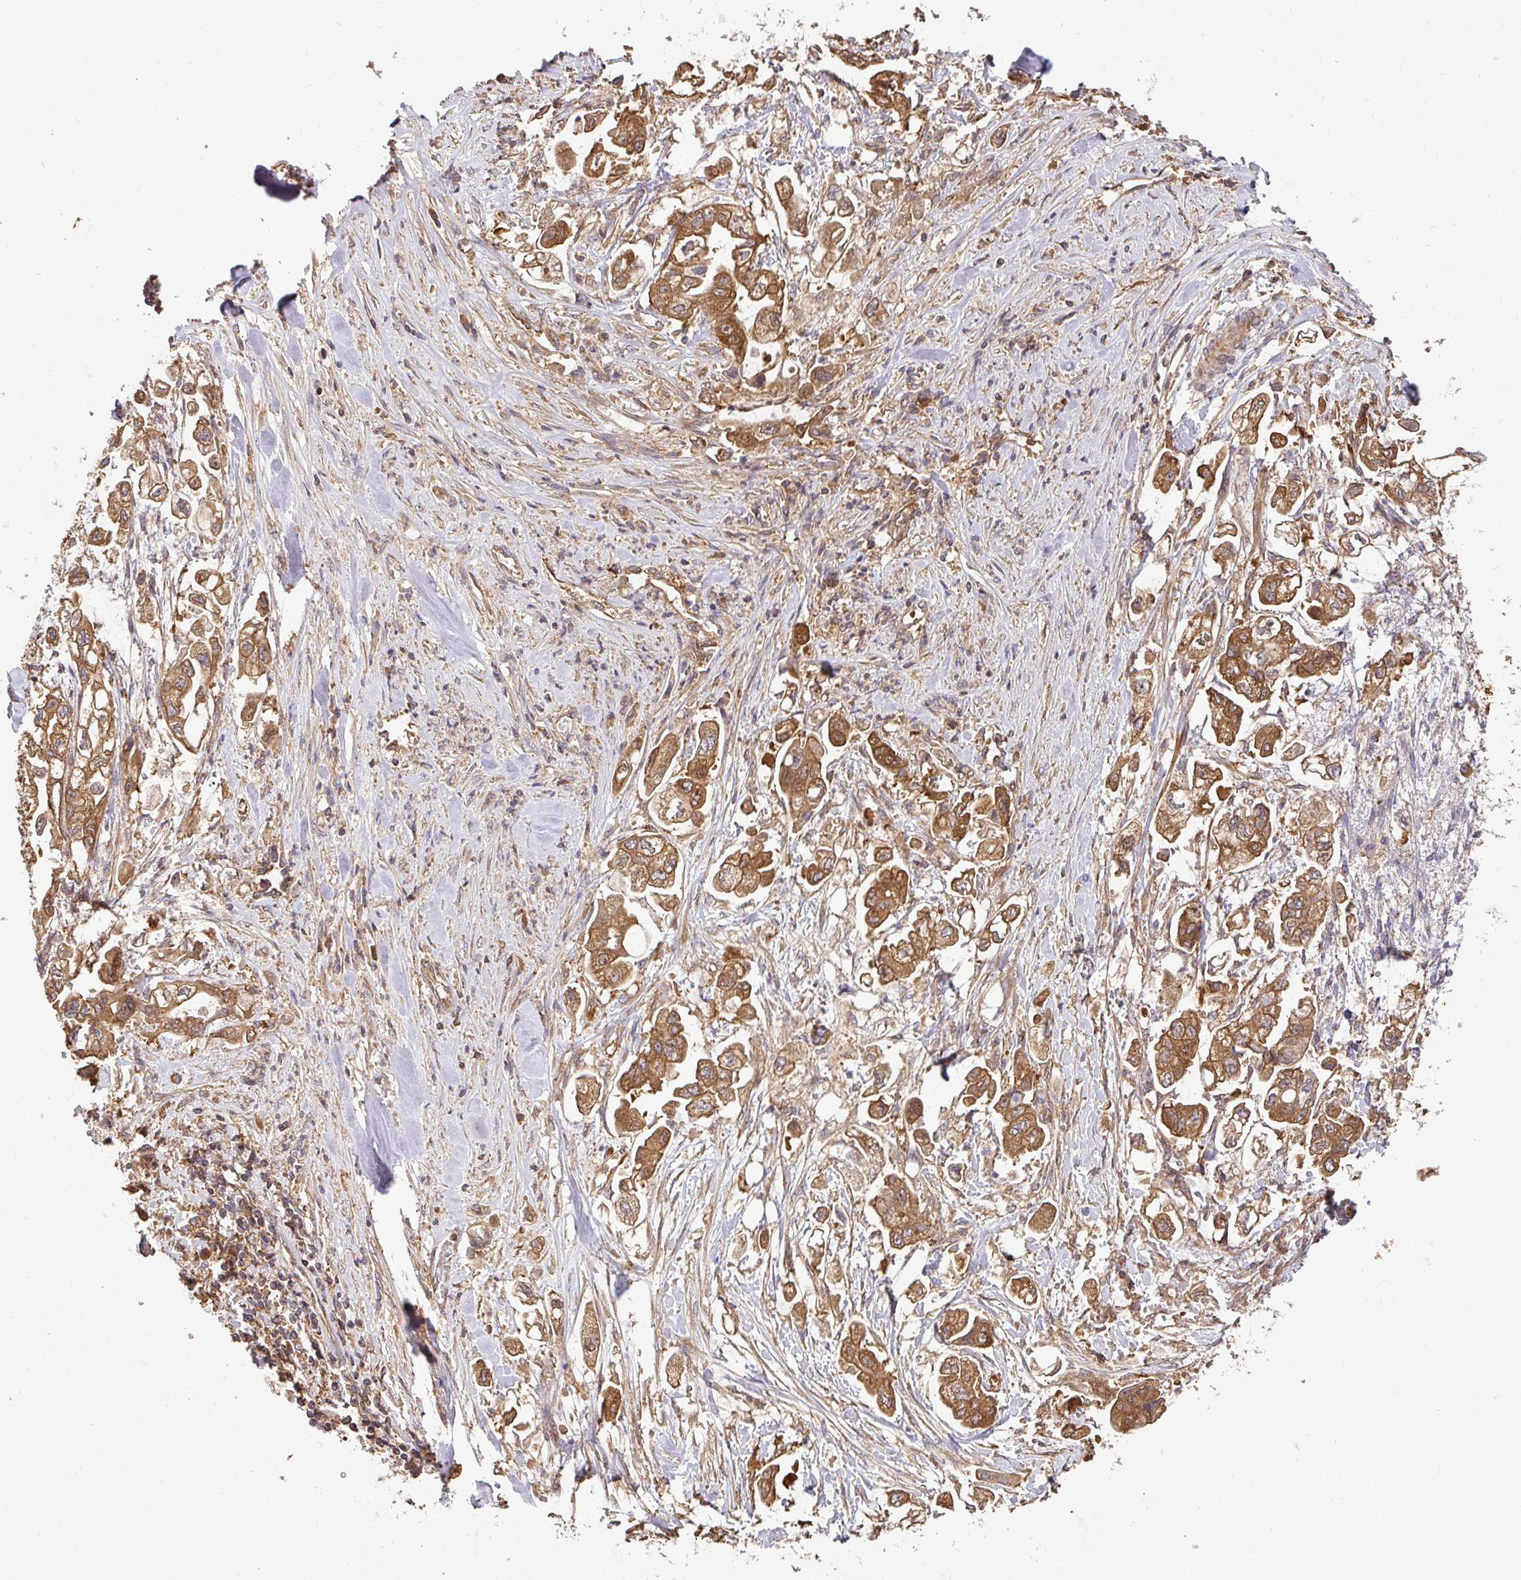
{"staining": {"intensity": "strong", "quantity": ">75%", "location": "cytoplasmic/membranous"}, "tissue": "stomach cancer", "cell_type": "Tumor cells", "image_type": "cancer", "snomed": [{"axis": "morphology", "description": "Adenocarcinoma, NOS"}, {"axis": "topography", "description": "Stomach"}], "caption": "About >75% of tumor cells in stomach cancer (adenocarcinoma) display strong cytoplasmic/membranous protein expression as visualized by brown immunohistochemical staining.", "gene": "GSPT1", "patient": {"sex": "male", "age": 62}}